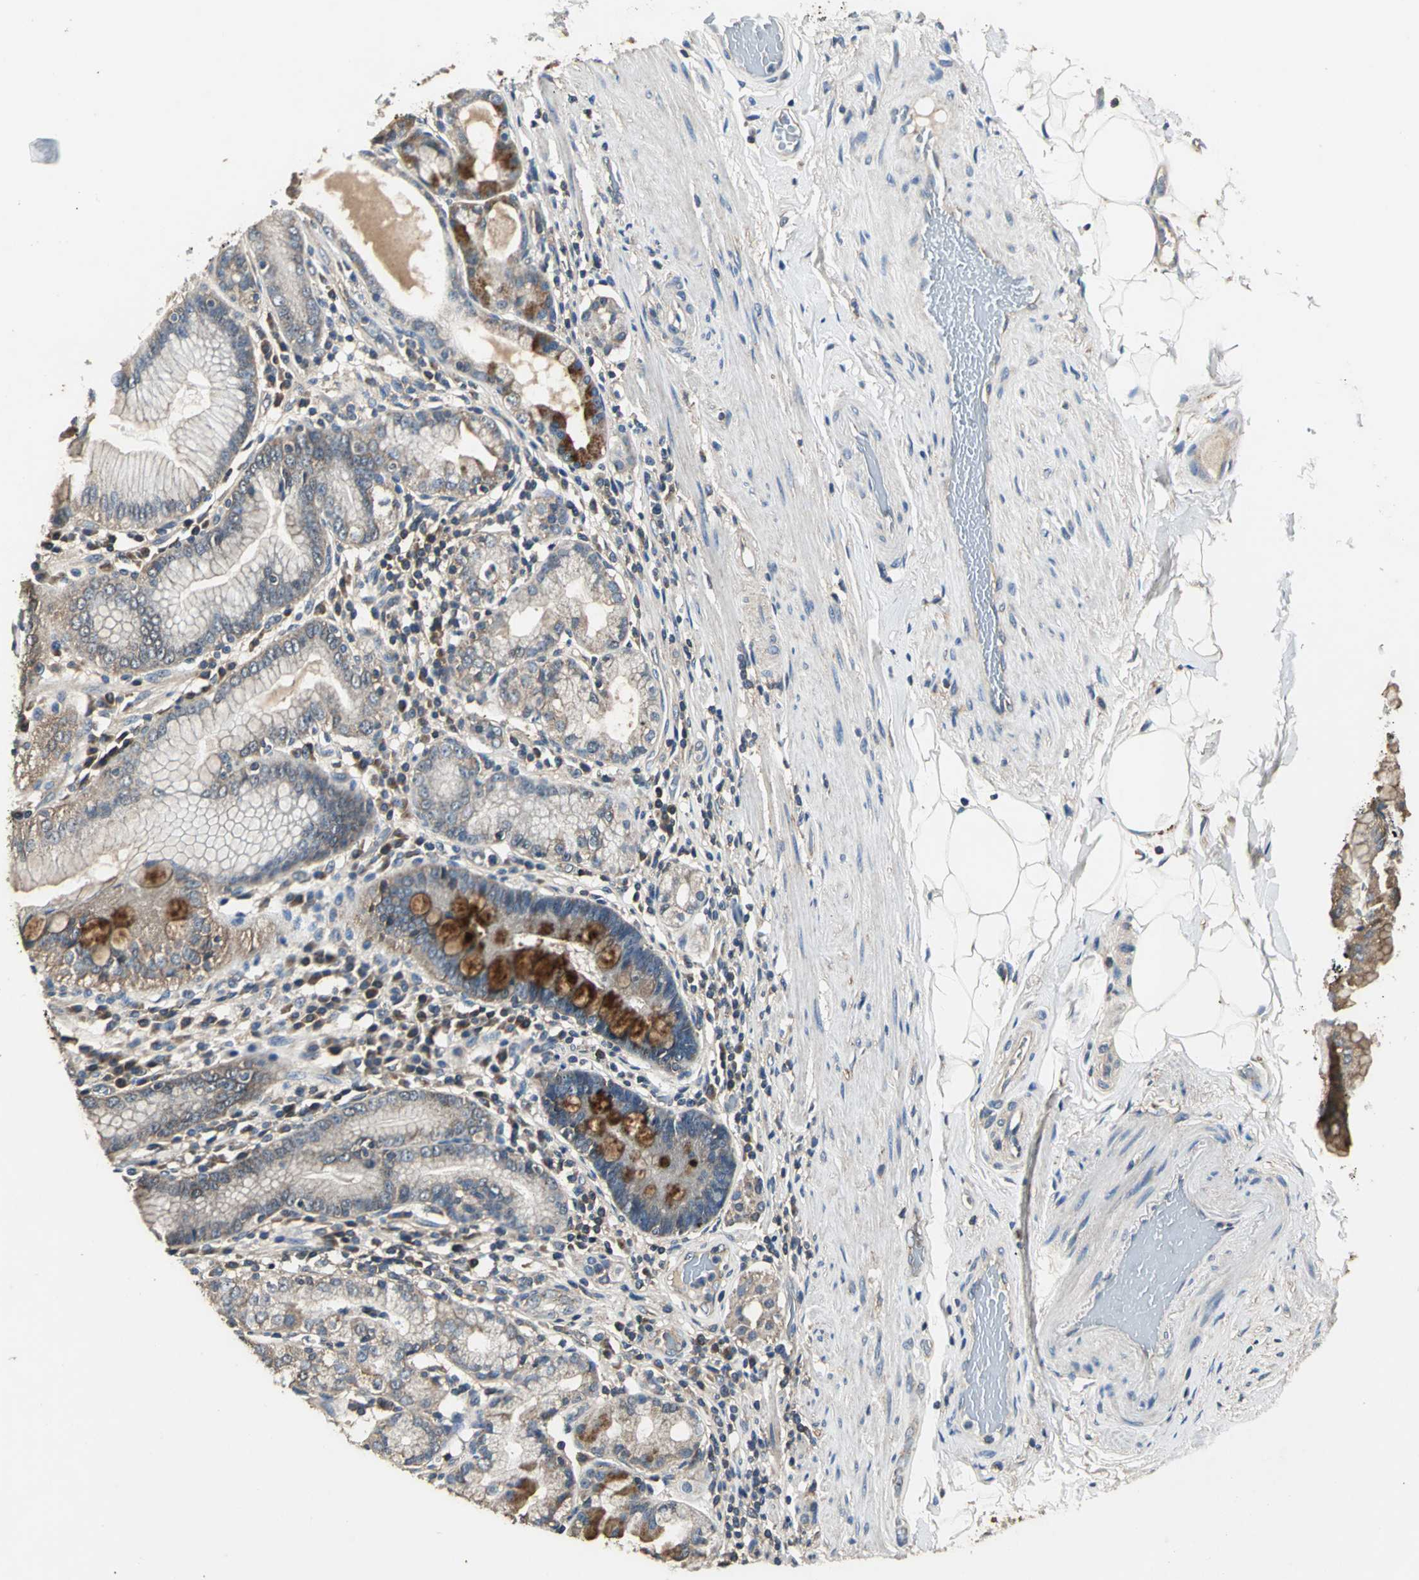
{"staining": {"intensity": "moderate", "quantity": ">75%", "location": "cytoplasmic/membranous"}, "tissue": "stomach", "cell_type": "Glandular cells", "image_type": "normal", "snomed": [{"axis": "morphology", "description": "Normal tissue, NOS"}, {"axis": "topography", "description": "Stomach, lower"}], "caption": "Immunohistochemistry (IHC) of unremarkable stomach exhibits medium levels of moderate cytoplasmic/membranous positivity in about >75% of glandular cells.", "gene": "IRF3", "patient": {"sex": "female", "age": 76}}